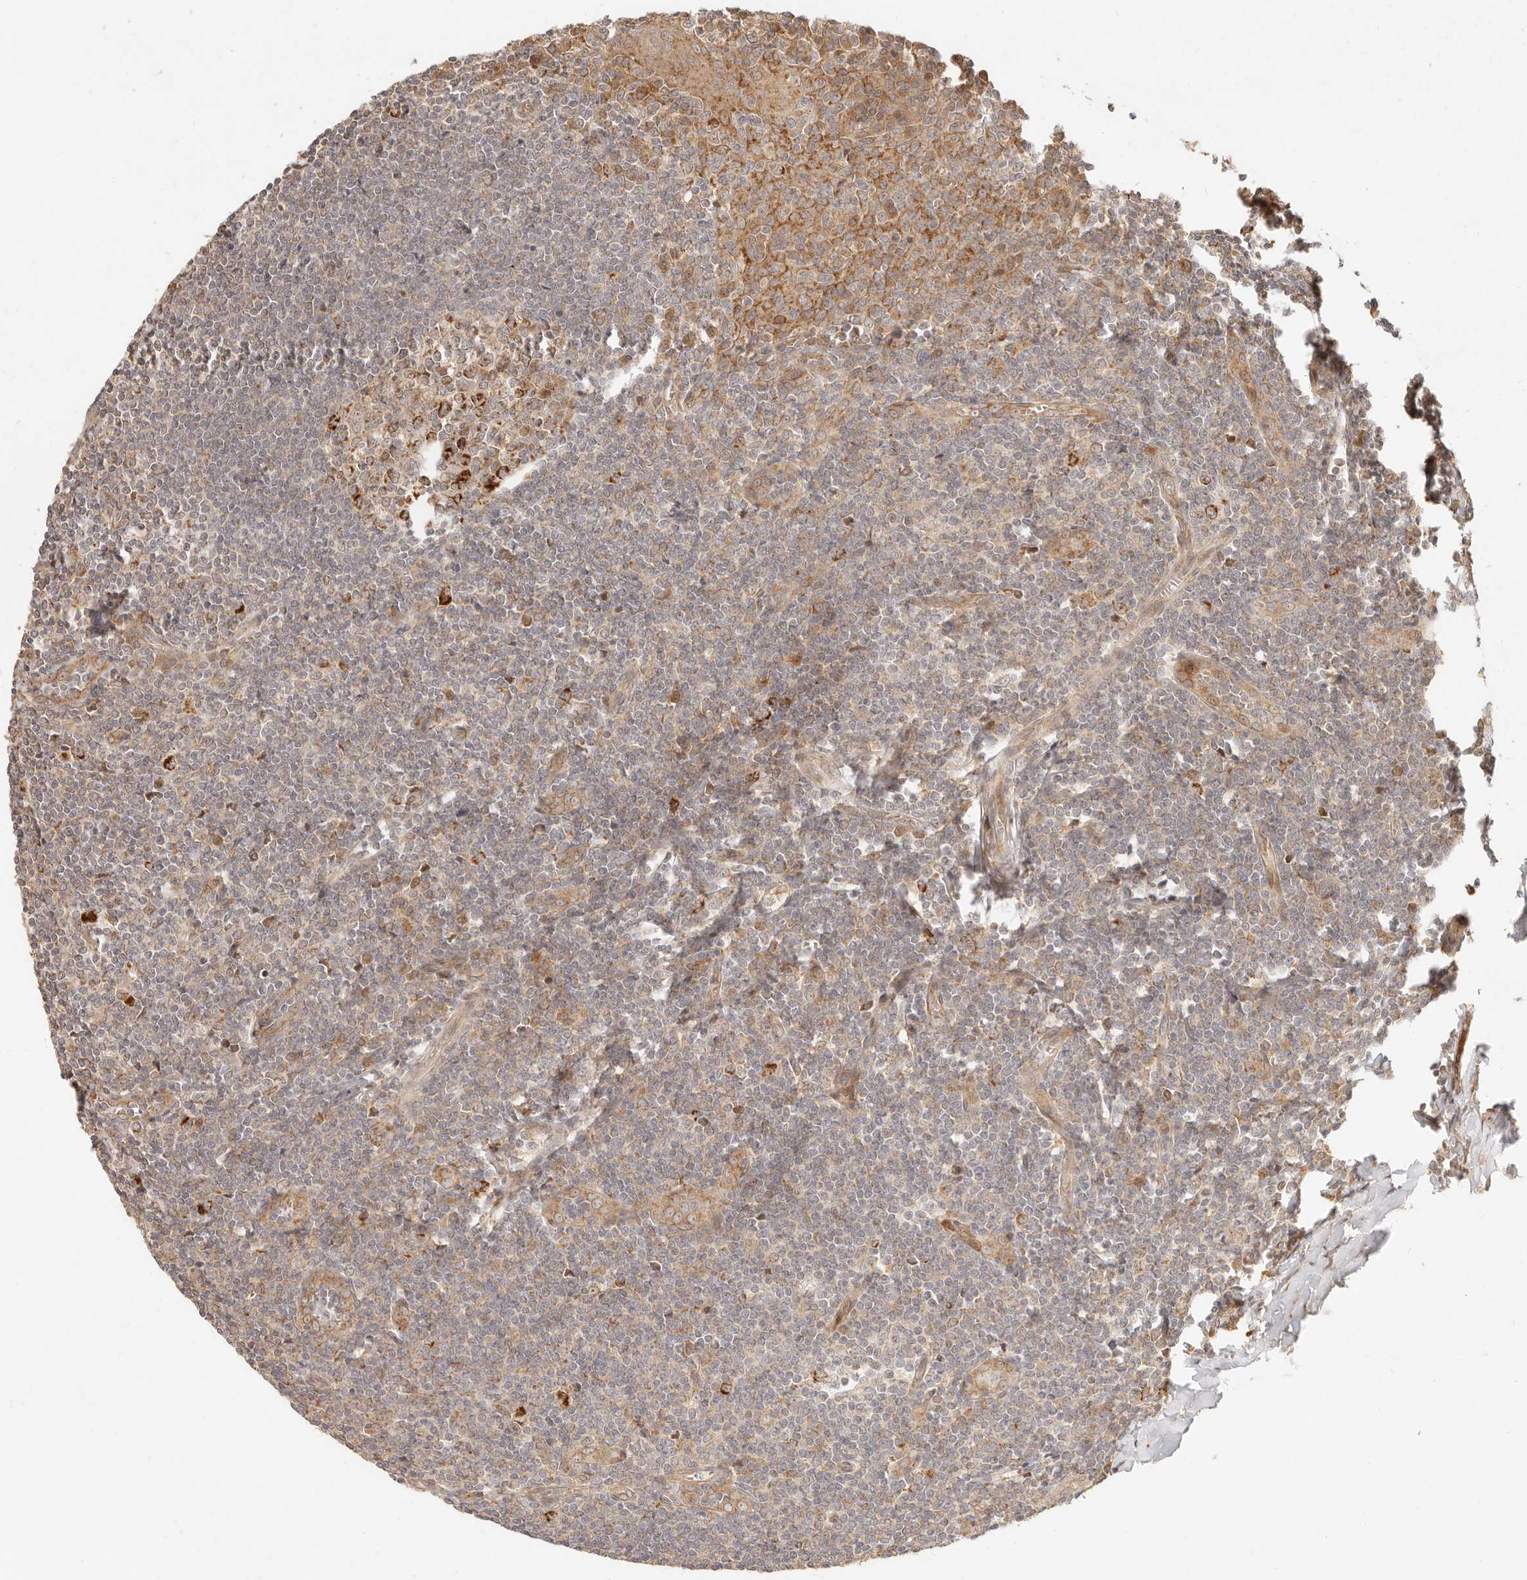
{"staining": {"intensity": "moderate", "quantity": ">75%", "location": "cytoplasmic/membranous"}, "tissue": "tonsil", "cell_type": "Germinal center cells", "image_type": "normal", "snomed": [{"axis": "morphology", "description": "Normal tissue, NOS"}, {"axis": "topography", "description": "Tonsil"}], "caption": "Brown immunohistochemical staining in normal human tonsil shows moderate cytoplasmic/membranous positivity in approximately >75% of germinal center cells. The protein of interest is shown in brown color, while the nuclei are stained blue.", "gene": "TIMM17A", "patient": {"sex": "male", "age": 27}}